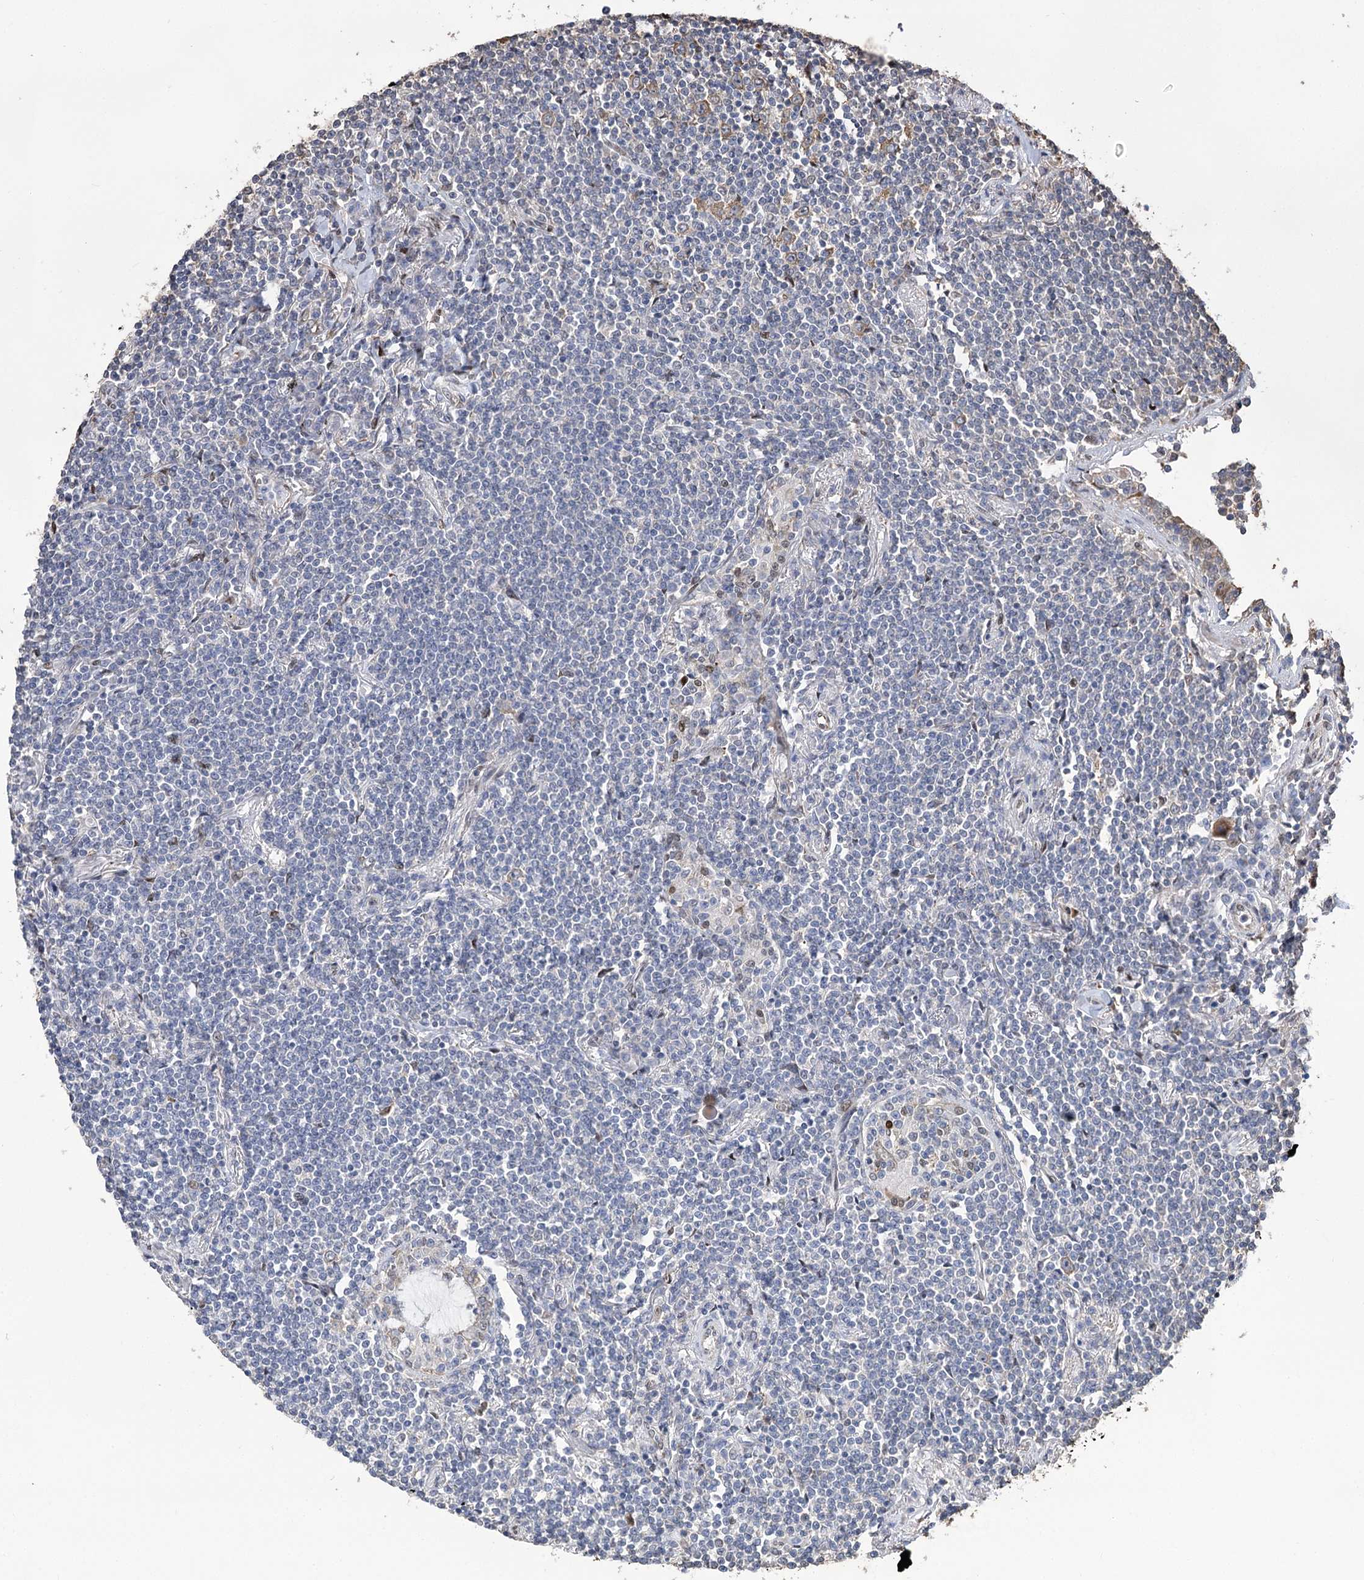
{"staining": {"intensity": "negative", "quantity": "none", "location": "none"}, "tissue": "lymphoma", "cell_type": "Tumor cells", "image_type": "cancer", "snomed": [{"axis": "morphology", "description": "Malignant lymphoma, non-Hodgkin's type, Low grade"}, {"axis": "topography", "description": "Lung"}], "caption": "Tumor cells are negative for brown protein staining in malignant lymphoma, non-Hodgkin's type (low-grade).", "gene": "NFU1", "patient": {"sex": "female", "age": 71}}